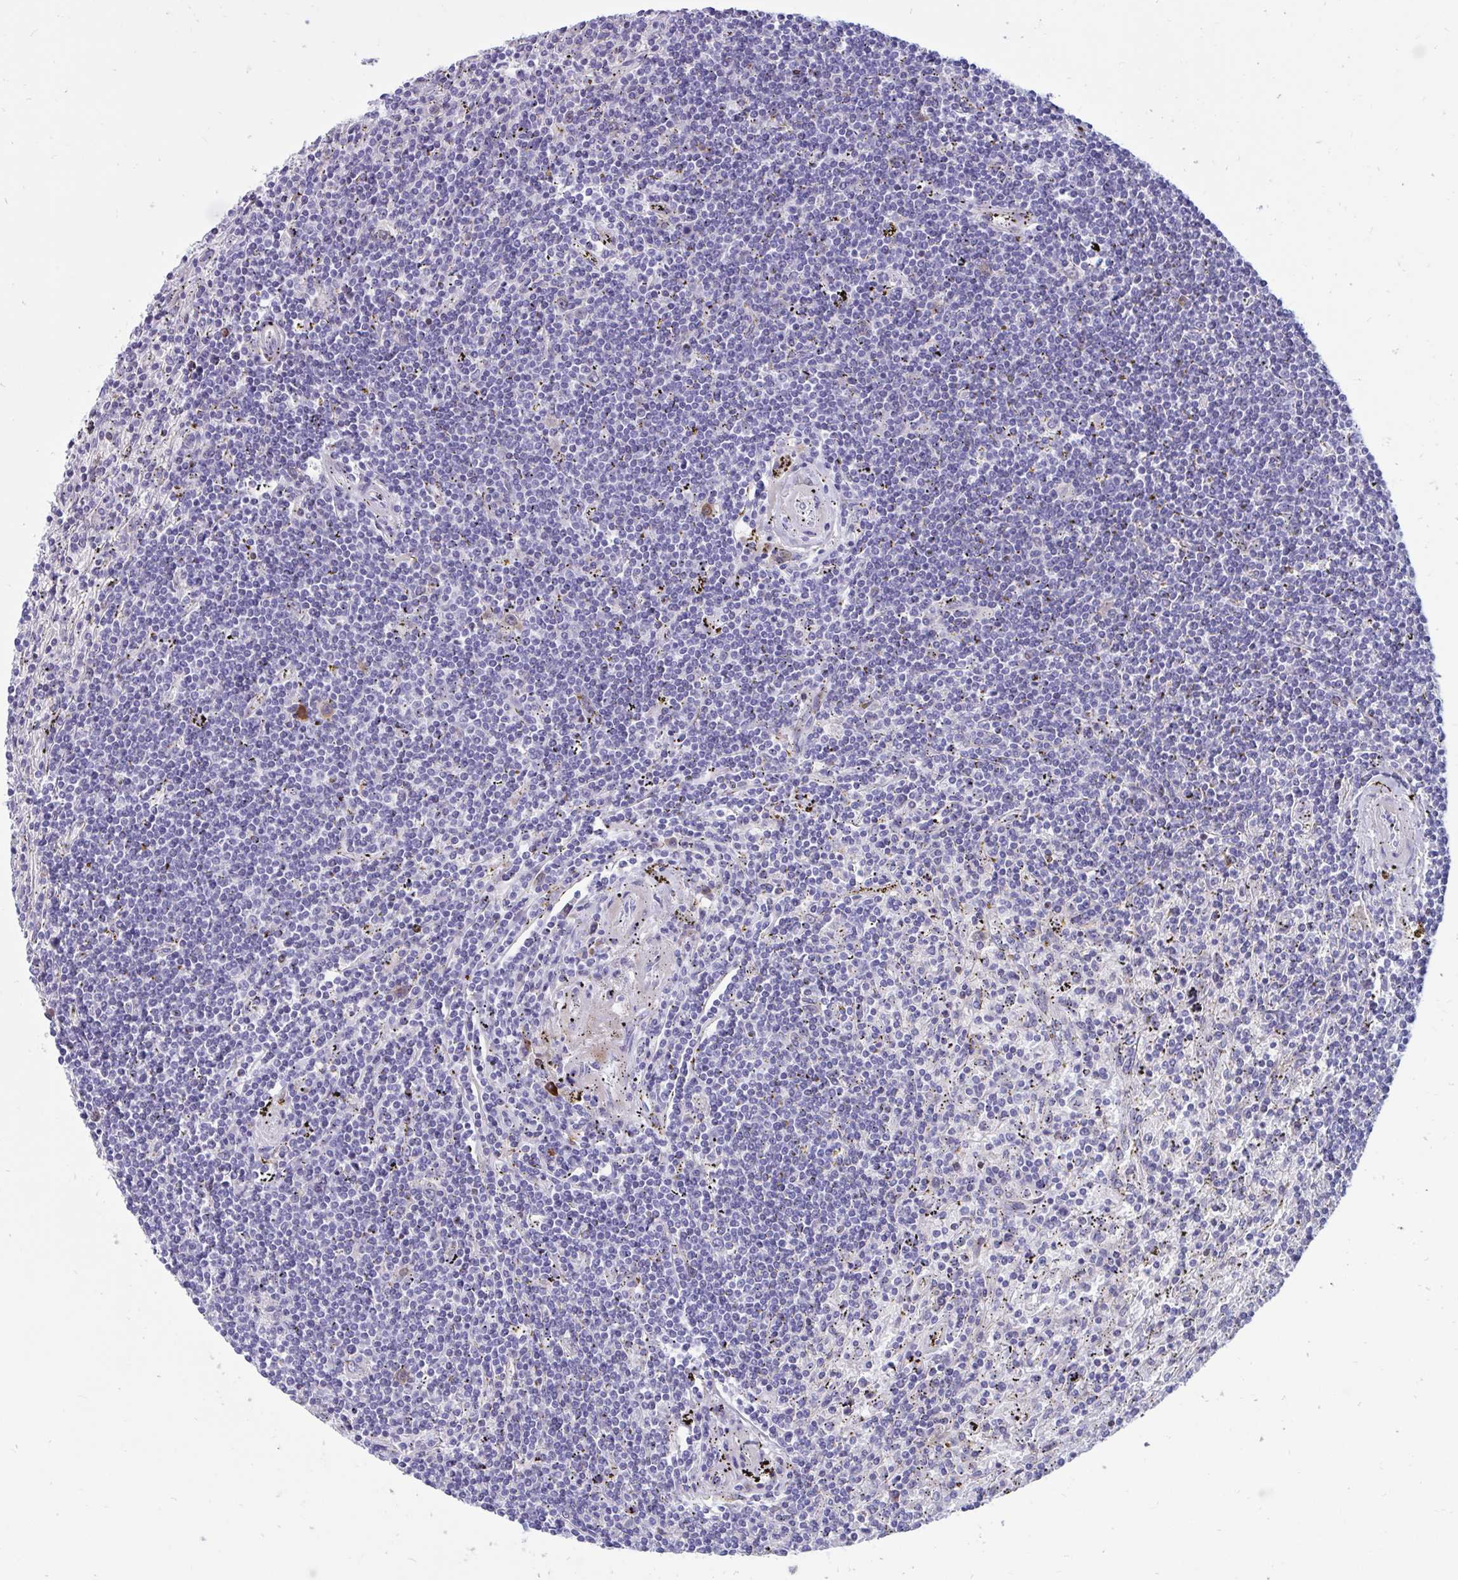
{"staining": {"intensity": "negative", "quantity": "none", "location": "none"}, "tissue": "lymphoma", "cell_type": "Tumor cells", "image_type": "cancer", "snomed": [{"axis": "morphology", "description": "Malignant lymphoma, non-Hodgkin's type, Low grade"}, {"axis": "topography", "description": "Spleen"}], "caption": "Human lymphoma stained for a protein using immunohistochemistry reveals no positivity in tumor cells.", "gene": "FAM219B", "patient": {"sex": "male", "age": 76}}